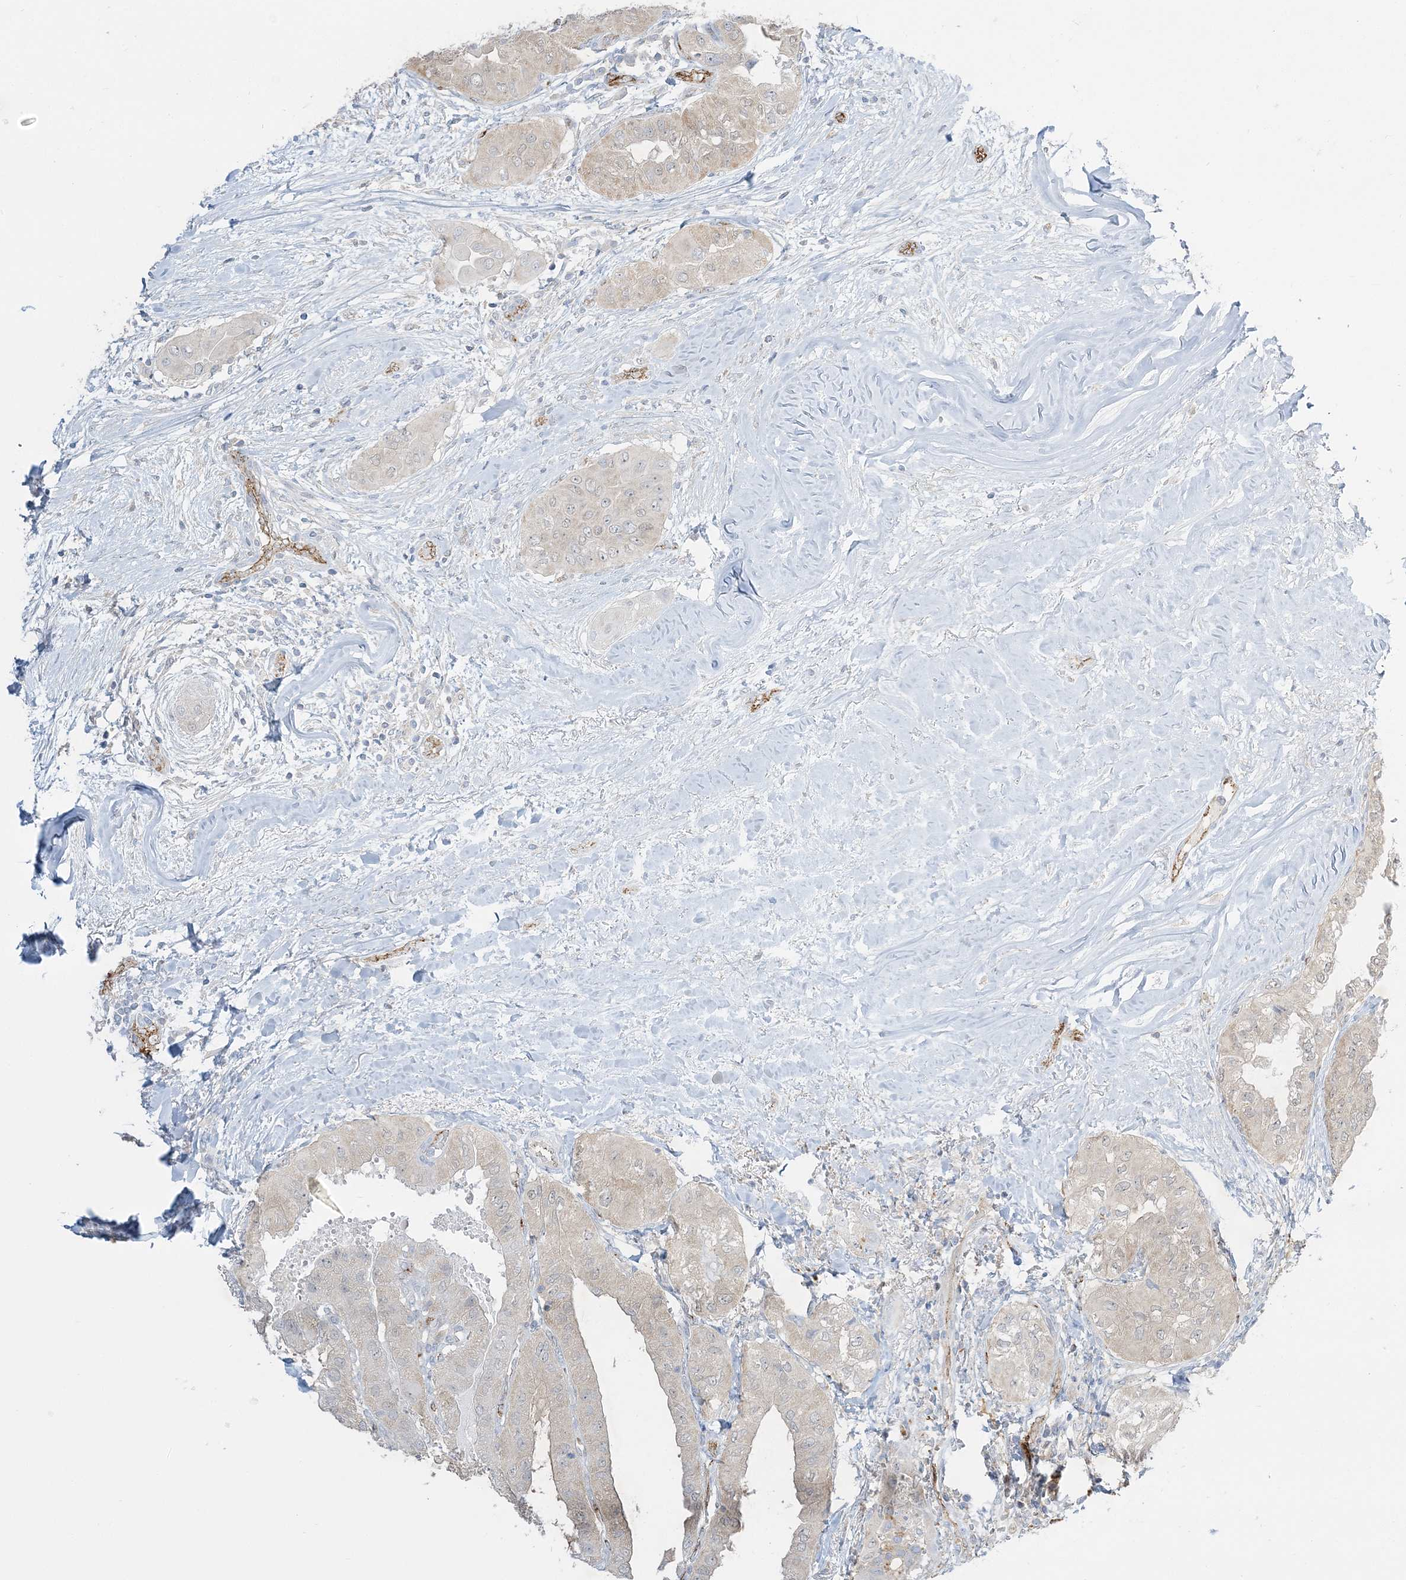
{"staining": {"intensity": "negative", "quantity": "none", "location": "none"}, "tissue": "thyroid cancer", "cell_type": "Tumor cells", "image_type": "cancer", "snomed": [{"axis": "morphology", "description": "Papillary adenocarcinoma, NOS"}, {"axis": "topography", "description": "Thyroid gland"}], "caption": "The micrograph shows no staining of tumor cells in thyroid cancer (papillary adenocarcinoma).", "gene": "INPP1", "patient": {"sex": "female", "age": 59}}